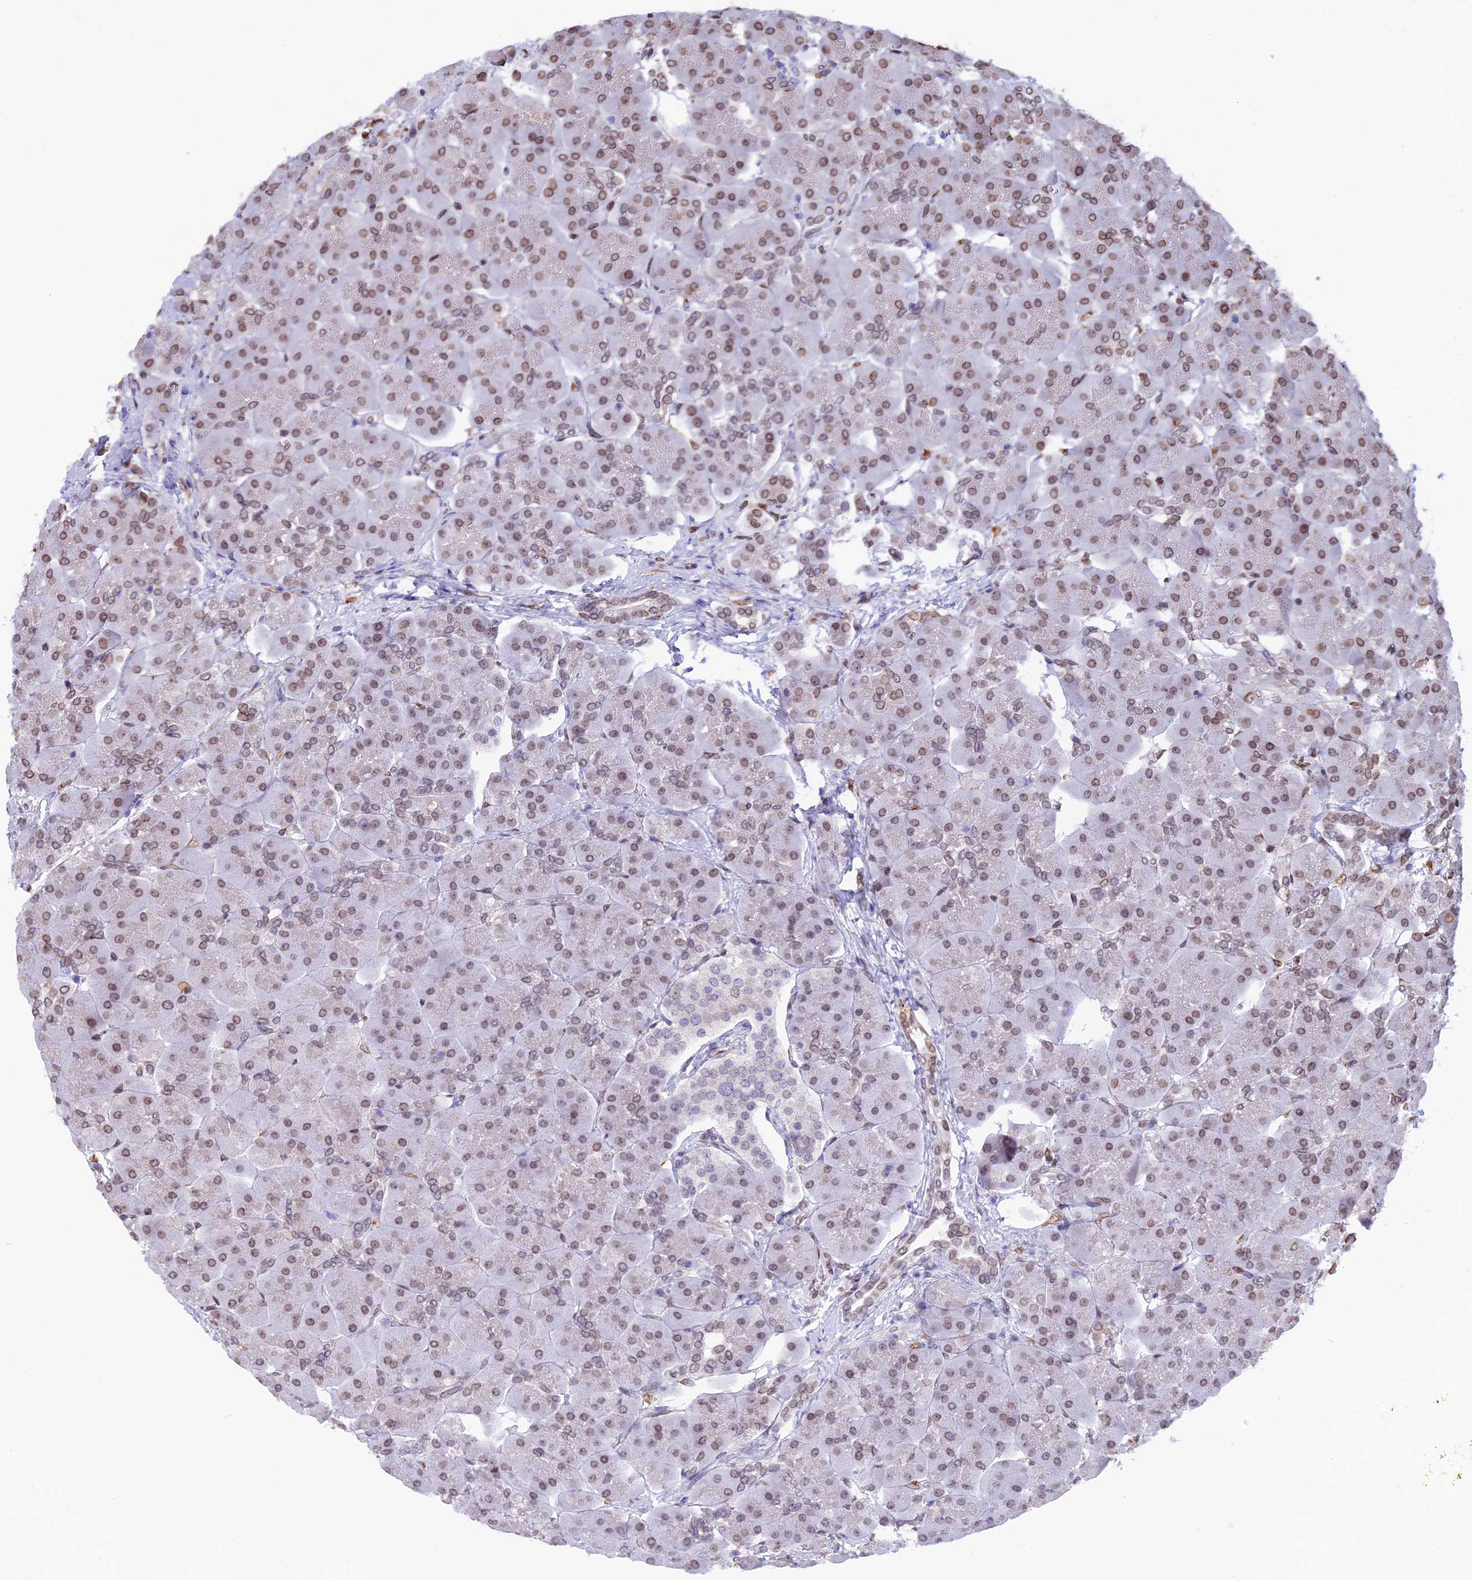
{"staining": {"intensity": "weak", "quantity": ">75%", "location": "cytoplasmic/membranous,nuclear"}, "tissue": "pancreas", "cell_type": "Exocrine glandular cells", "image_type": "normal", "snomed": [{"axis": "morphology", "description": "Normal tissue, NOS"}, {"axis": "topography", "description": "Pancreas"}], "caption": "Protein expression analysis of unremarkable pancreas reveals weak cytoplasmic/membranous,nuclear positivity in about >75% of exocrine glandular cells. (Stains: DAB in brown, nuclei in blue, Microscopy: brightfield microscopy at high magnification).", "gene": "TMPRSS7", "patient": {"sex": "male", "age": 66}}